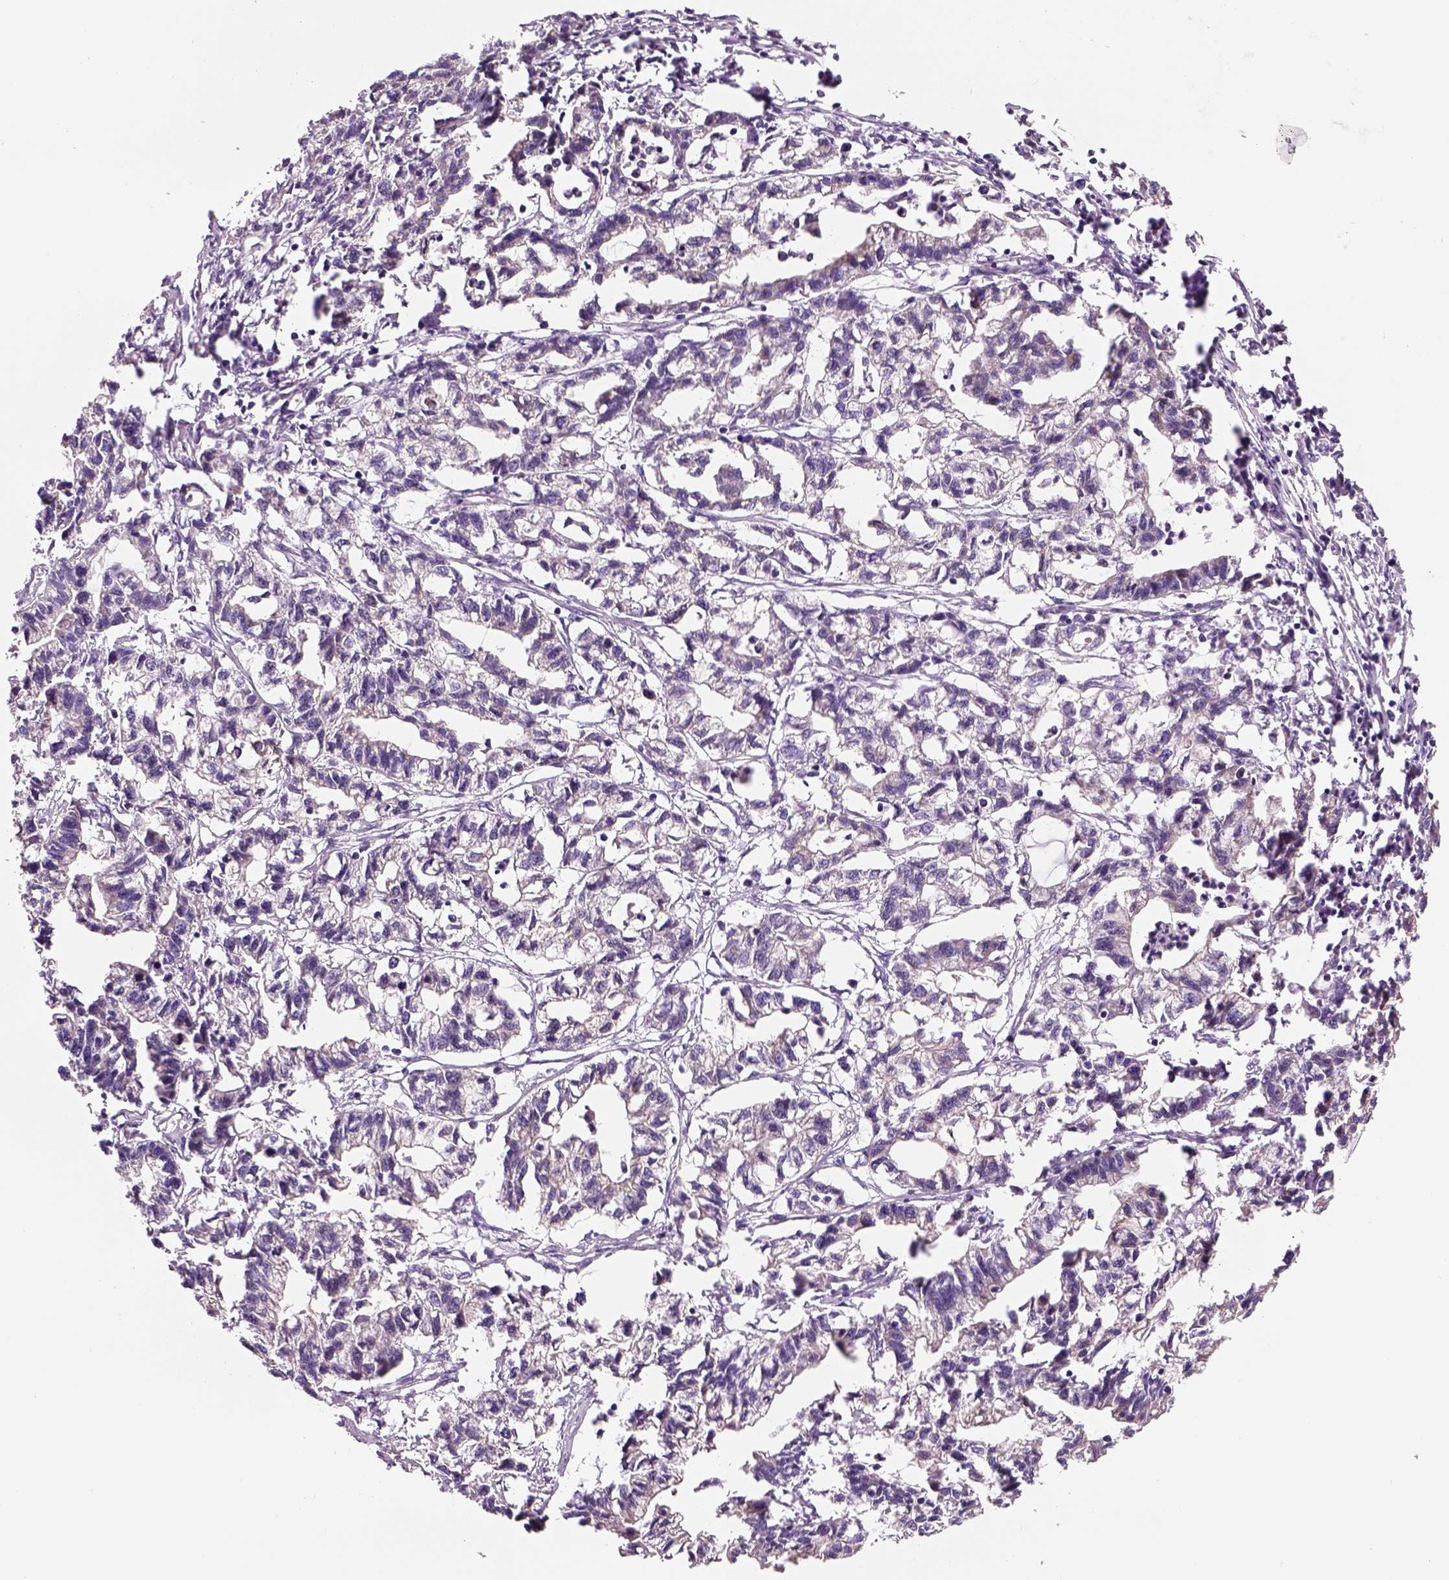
{"staining": {"intensity": "negative", "quantity": "none", "location": "none"}, "tissue": "stomach cancer", "cell_type": "Tumor cells", "image_type": "cancer", "snomed": [{"axis": "morphology", "description": "Adenocarcinoma, NOS"}, {"axis": "topography", "description": "Stomach"}], "caption": "High power microscopy image of an immunohistochemistry (IHC) photomicrograph of adenocarcinoma (stomach), revealing no significant expression in tumor cells.", "gene": "IFT52", "patient": {"sex": "male", "age": 83}}